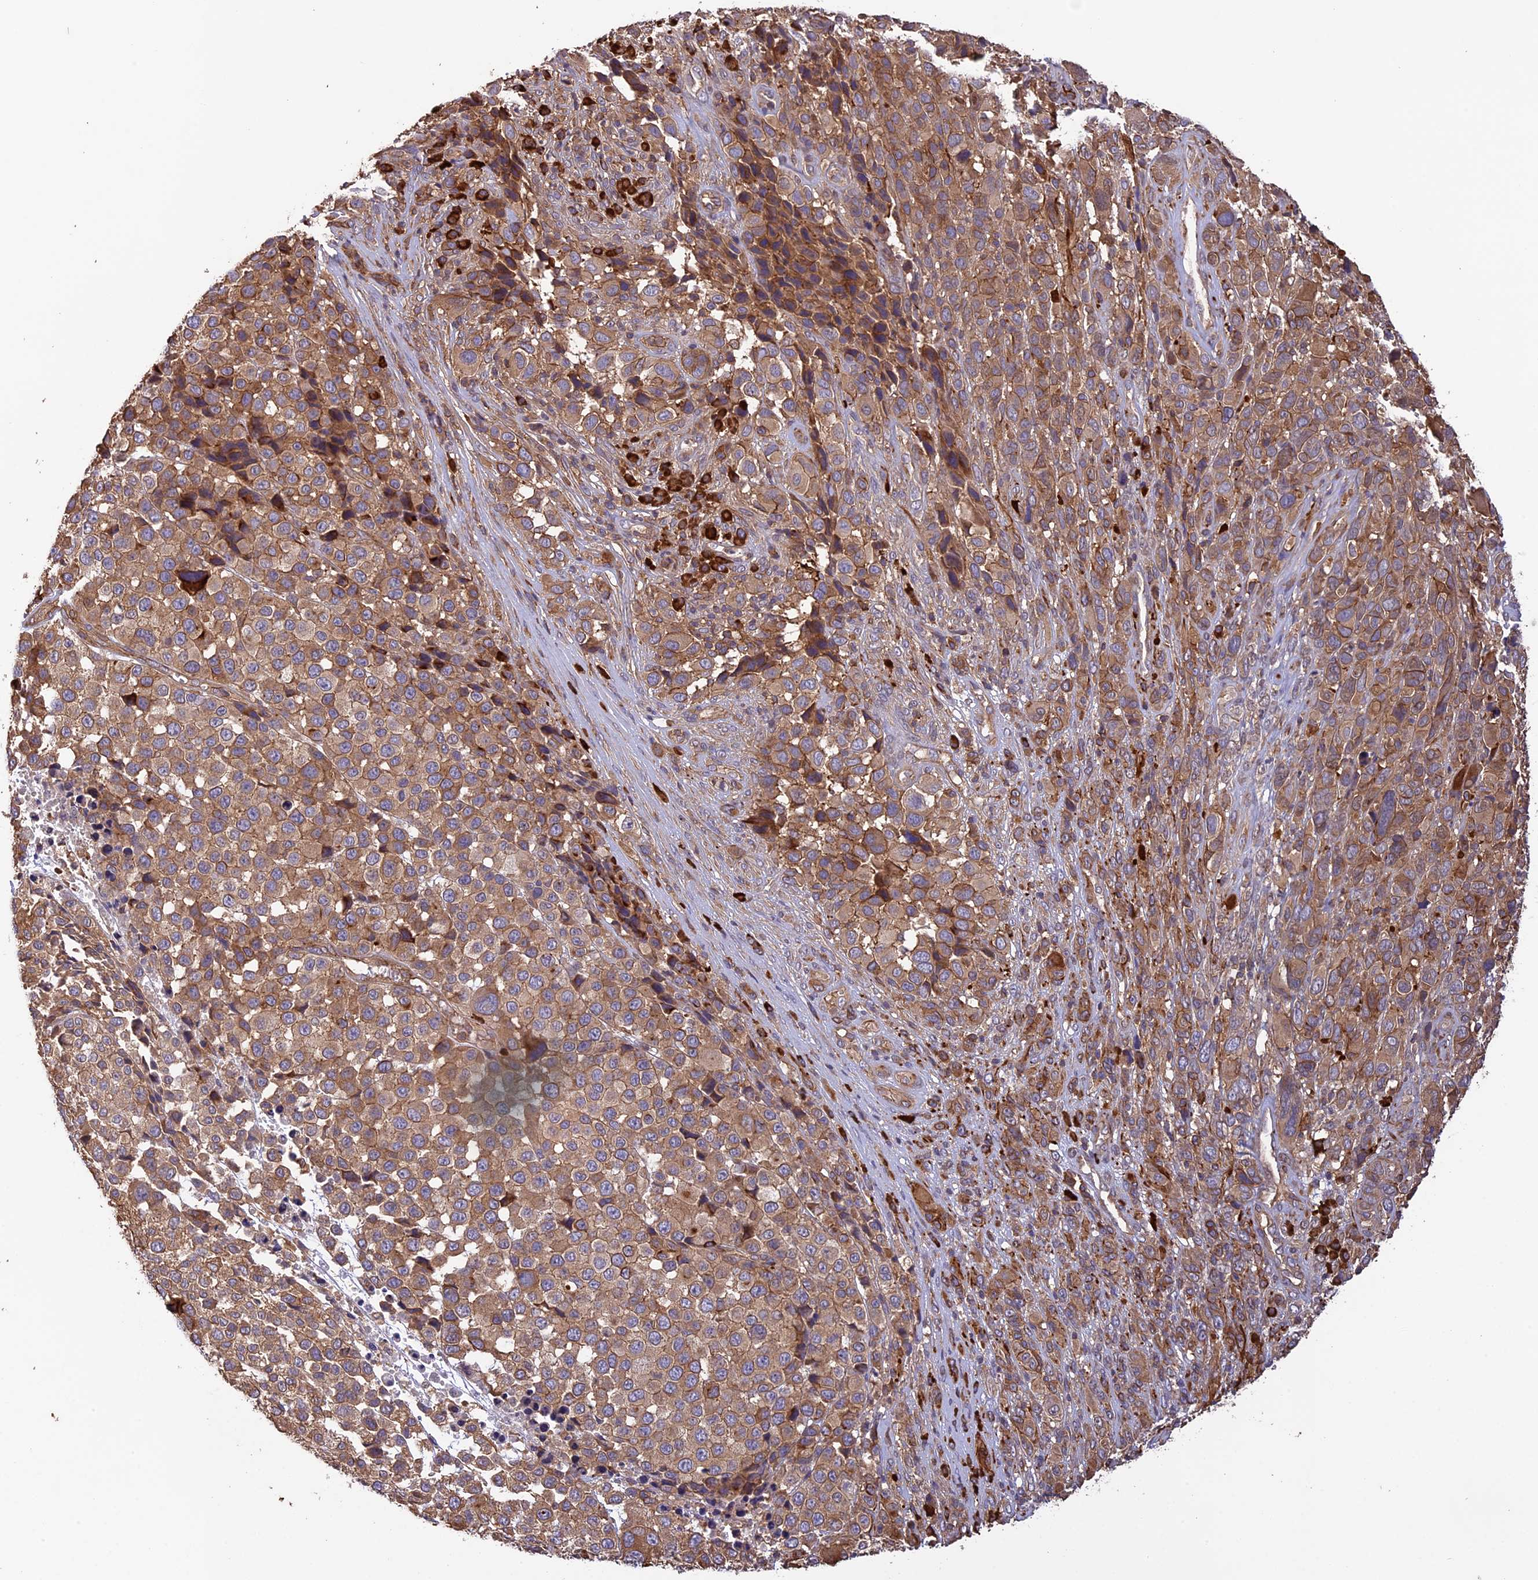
{"staining": {"intensity": "moderate", "quantity": "25%-75%", "location": "cytoplasmic/membranous"}, "tissue": "melanoma", "cell_type": "Tumor cells", "image_type": "cancer", "snomed": [{"axis": "morphology", "description": "Malignant melanoma, NOS"}, {"axis": "topography", "description": "Skin of trunk"}], "caption": "Immunohistochemistry (IHC) histopathology image of melanoma stained for a protein (brown), which exhibits medium levels of moderate cytoplasmic/membranous positivity in about 25%-75% of tumor cells.", "gene": "GAS8", "patient": {"sex": "male", "age": 71}}